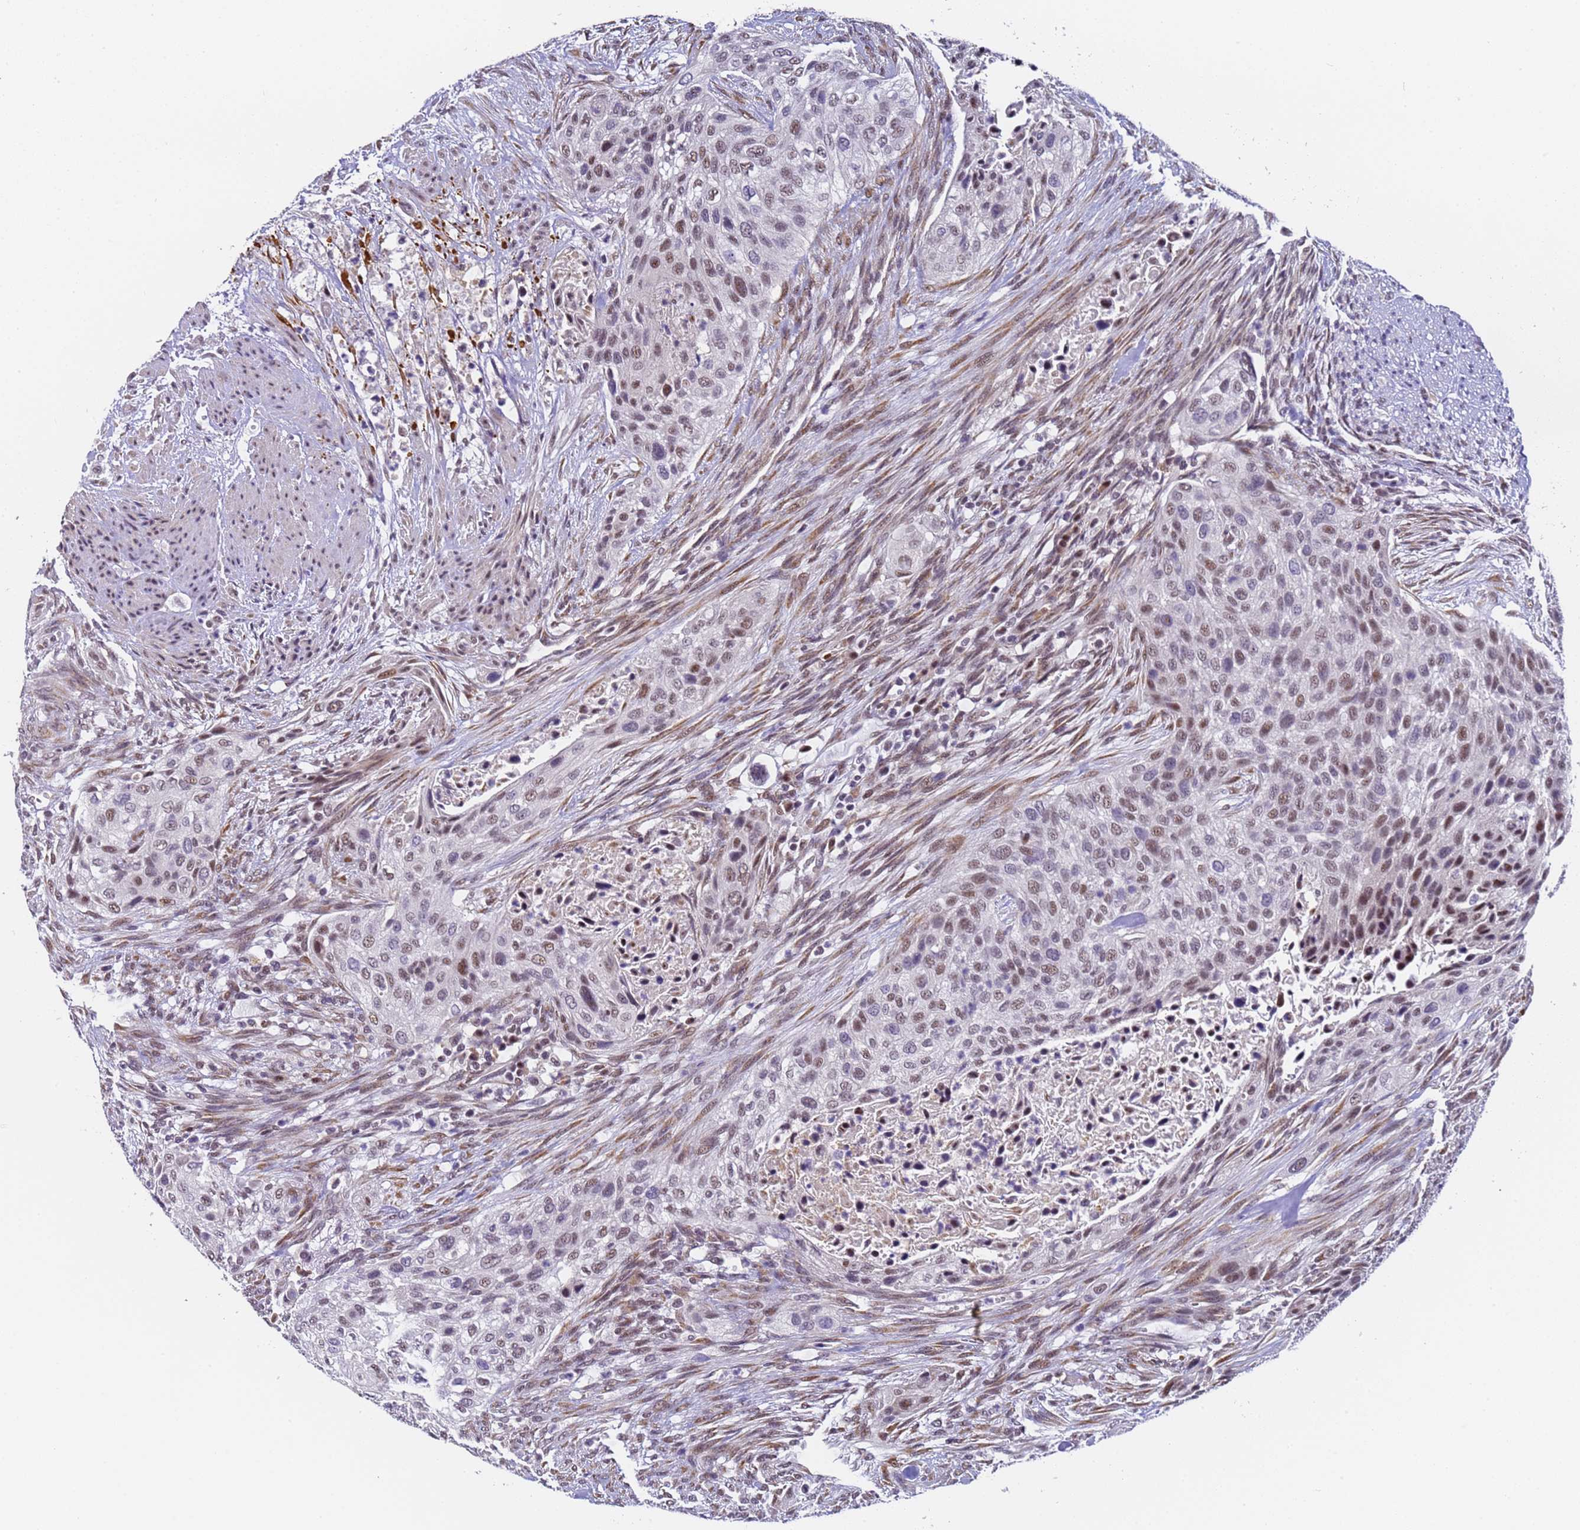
{"staining": {"intensity": "moderate", "quantity": "25%-75%", "location": "nuclear"}, "tissue": "urothelial cancer", "cell_type": "Tumor cells", "image_type": "cancer", "snomed": [{"axis": "morphology", "description": "Urothelial carcinoma, High grade"}, {"axis": "topography", "description": "Urinary bladder"}], "caption": "Moderate nuclear expression is seen in about 25%-75% of tumor cells in urothelial cancer. (DAB IHC with brightfield microscopy, high magnification).", "gene": "FNBP4", "patient": {"sex": "male", "age": 35}}